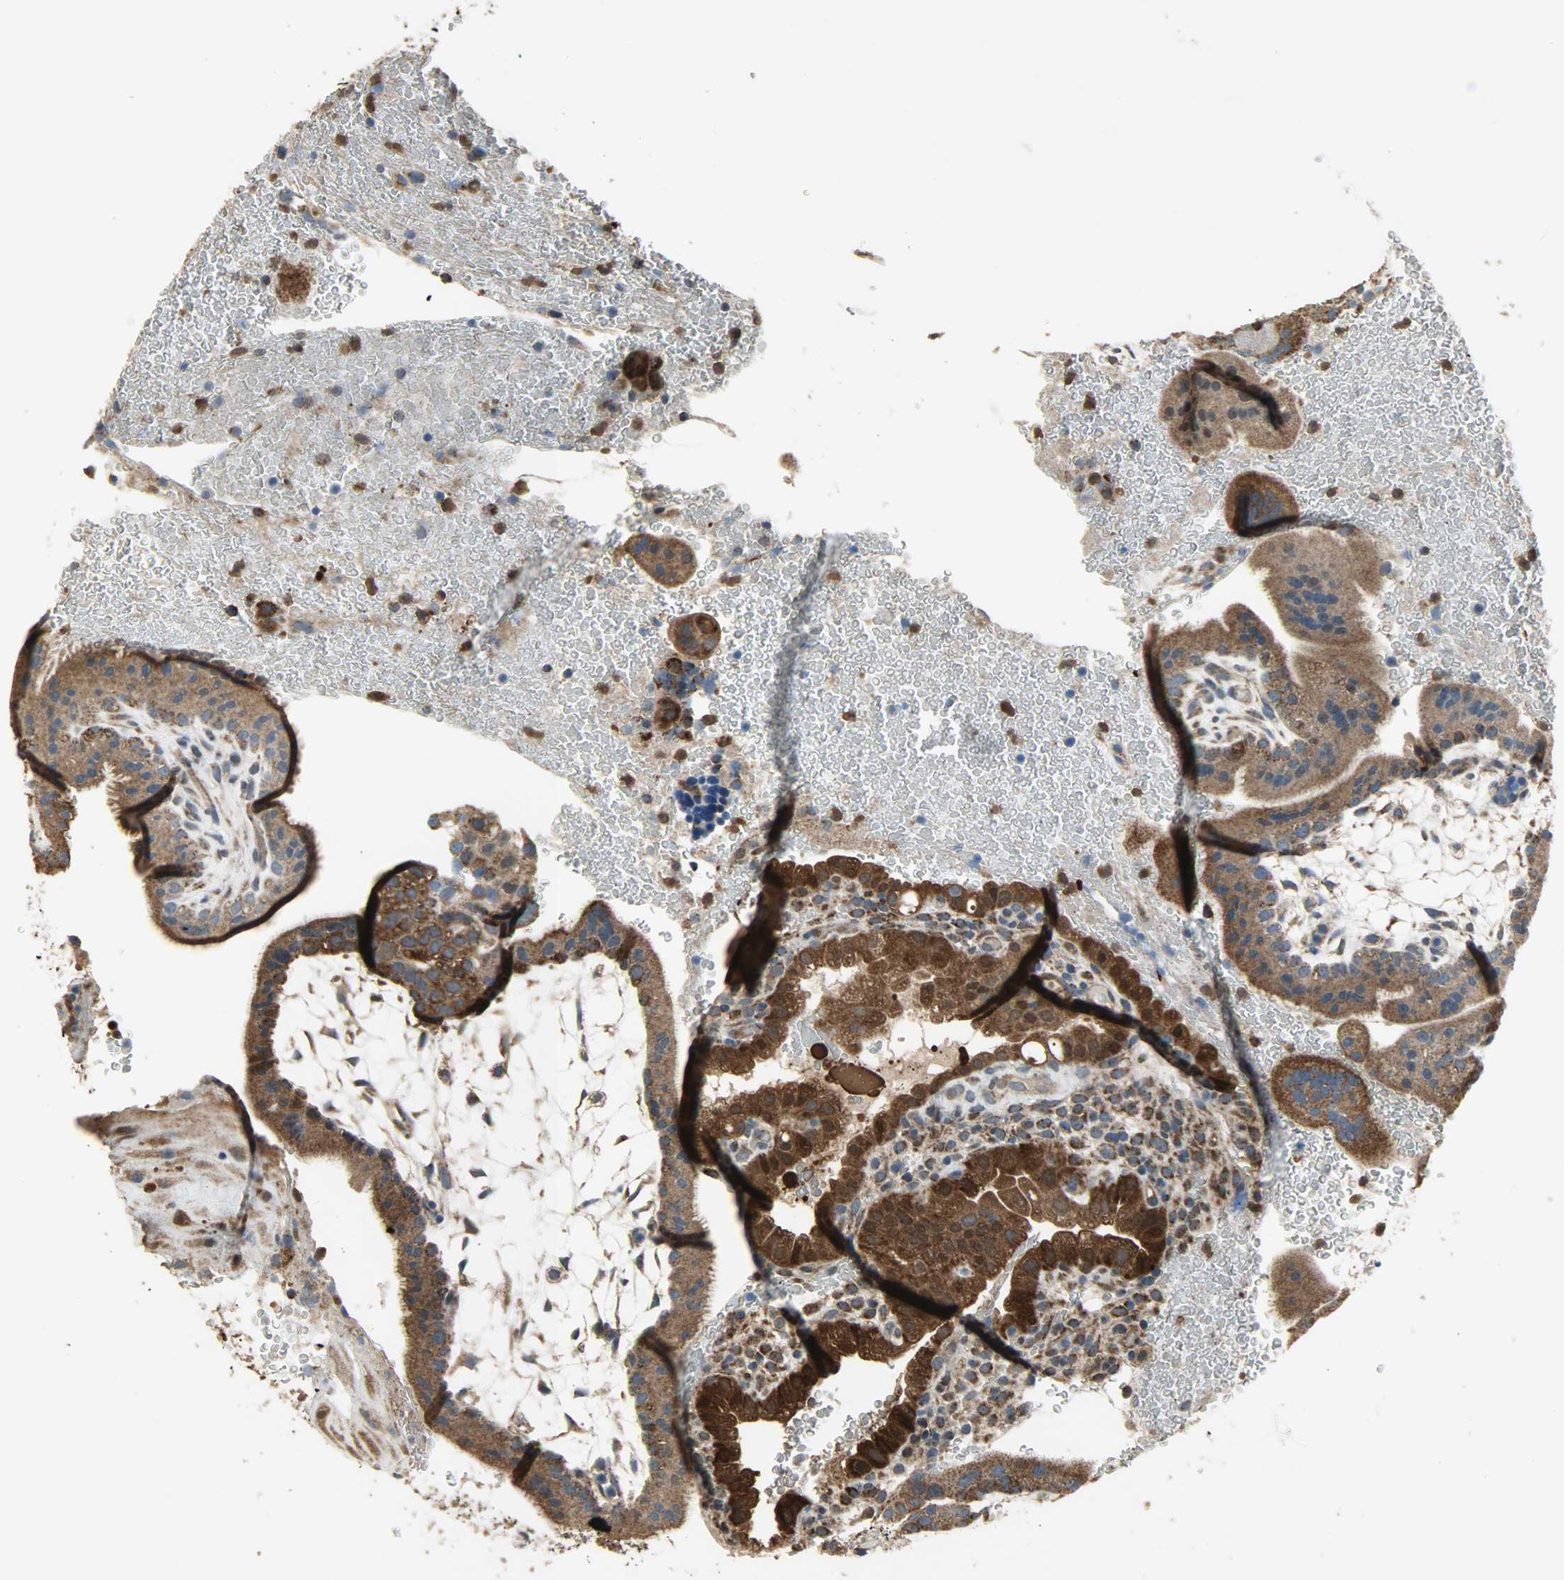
{"staining": {"intensity": "strong", "quantity": ">75%", "location": "cytoplasmic/membranous"}, "tissue": "placenta", "cell_type": "Decidual cells", "image_type": "normal", "snomed": [{"axis": "morphology", "description": "Normal tissue, NOS"}, {"axis": "topography", "description": "Placenta"}], "caption": "Protein analysis of normal placenta reveals strong cytoplasmic/membranous positivity in approximately >75% of decidual cells.", "gene": "AMT", "patient": {"sex": "female", "age": 19}}